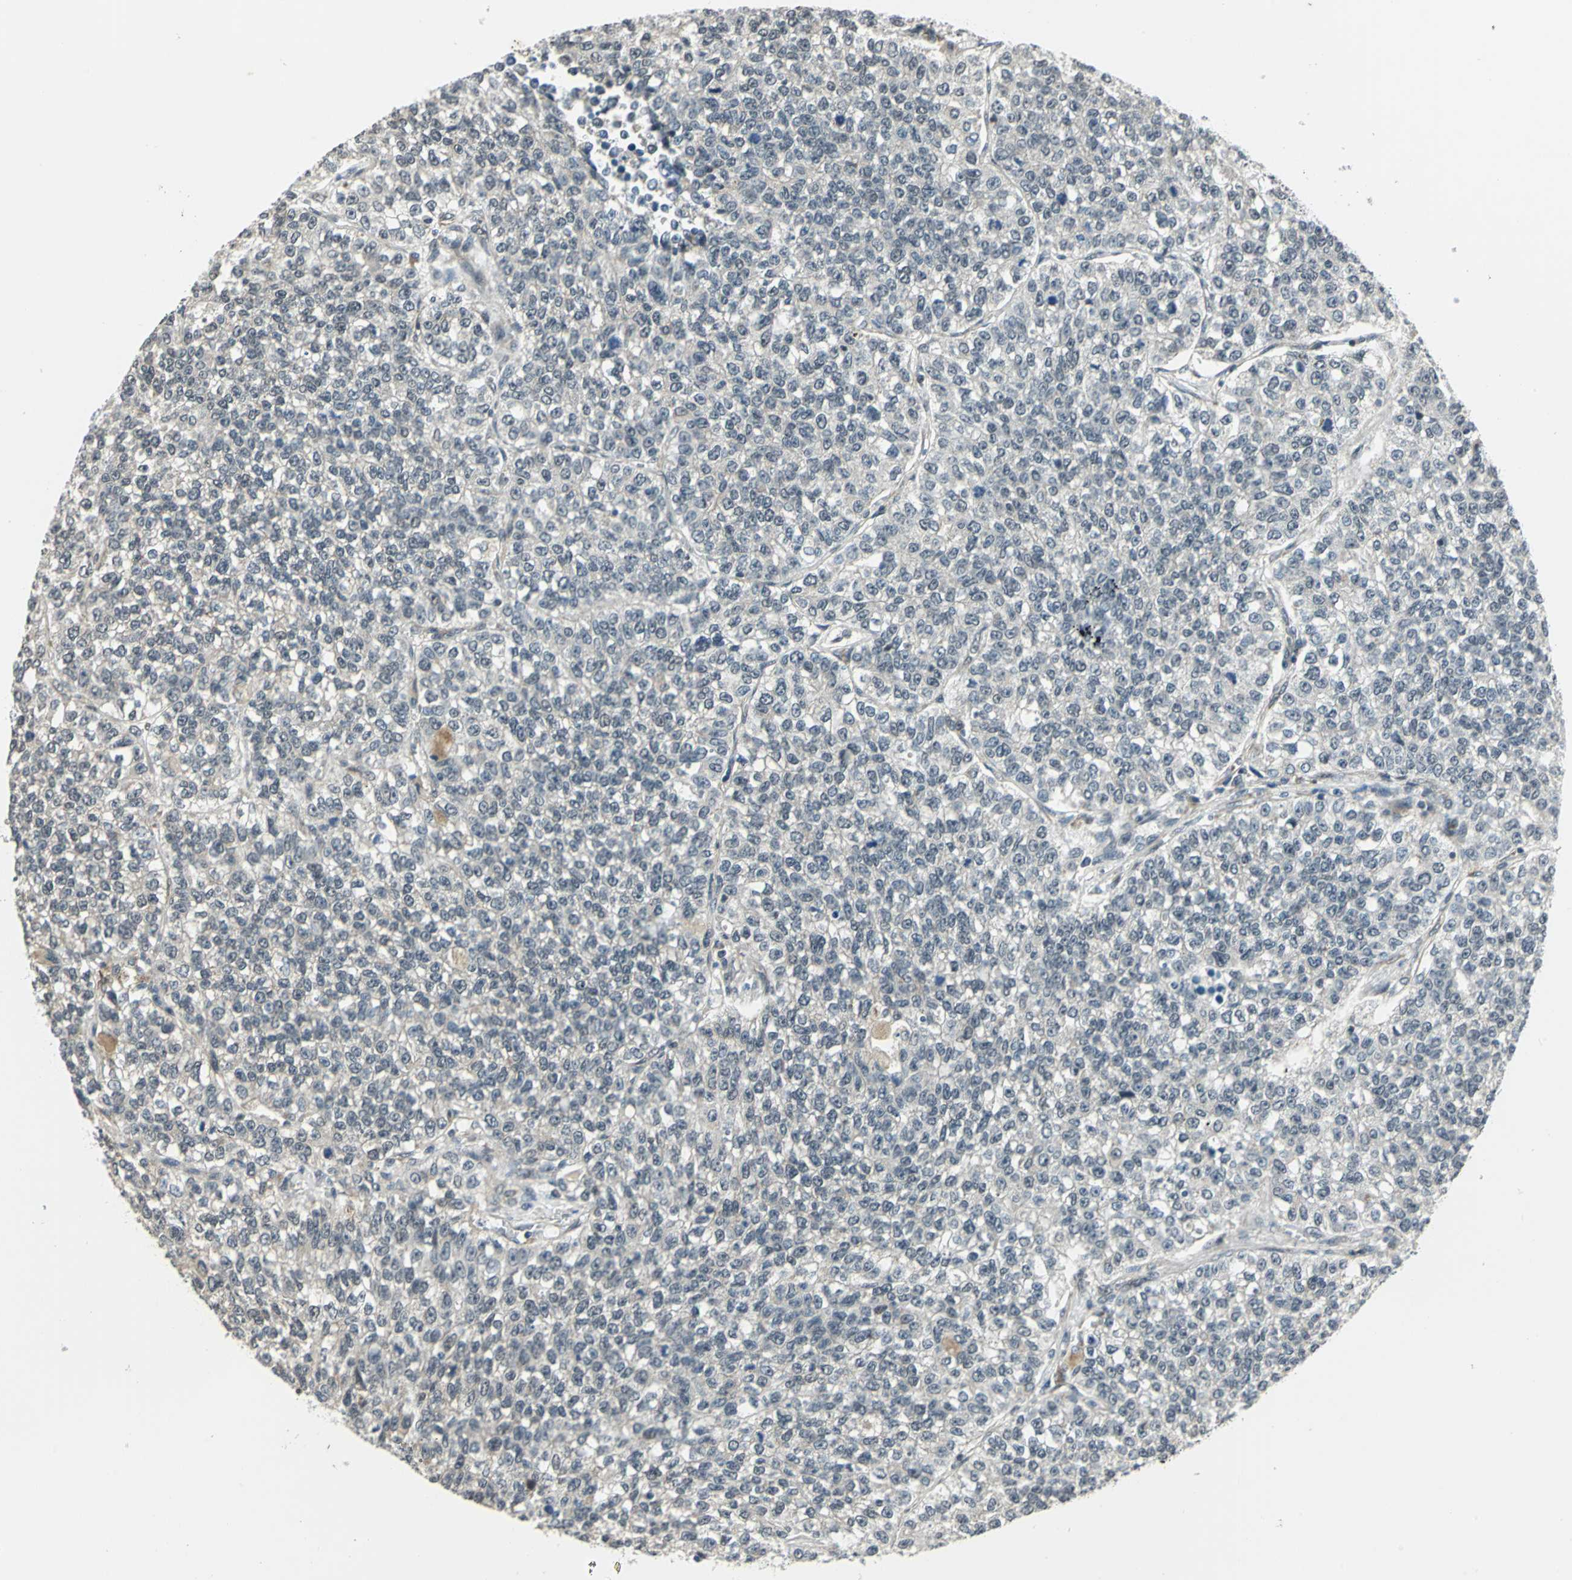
{"staining": {"intensity": "weak", "quantity": "<25%", "location": "cytoplasmic/membranous"}, "tissue": "lung cancer", "cell_type": "Tumor cells", "image_type": "cancer", "snomed": [{"axis": "morphology", "description": "Adenocarcinoma, NOS"}, {"axis": "topography", "description": "Lung"}], "caption": "Tumor cells are negative for brown protein staining in lung cancer (adenocarcinoma).", "gene": "PLAGL2", "patient": {"sex": "male", "age": 49}}